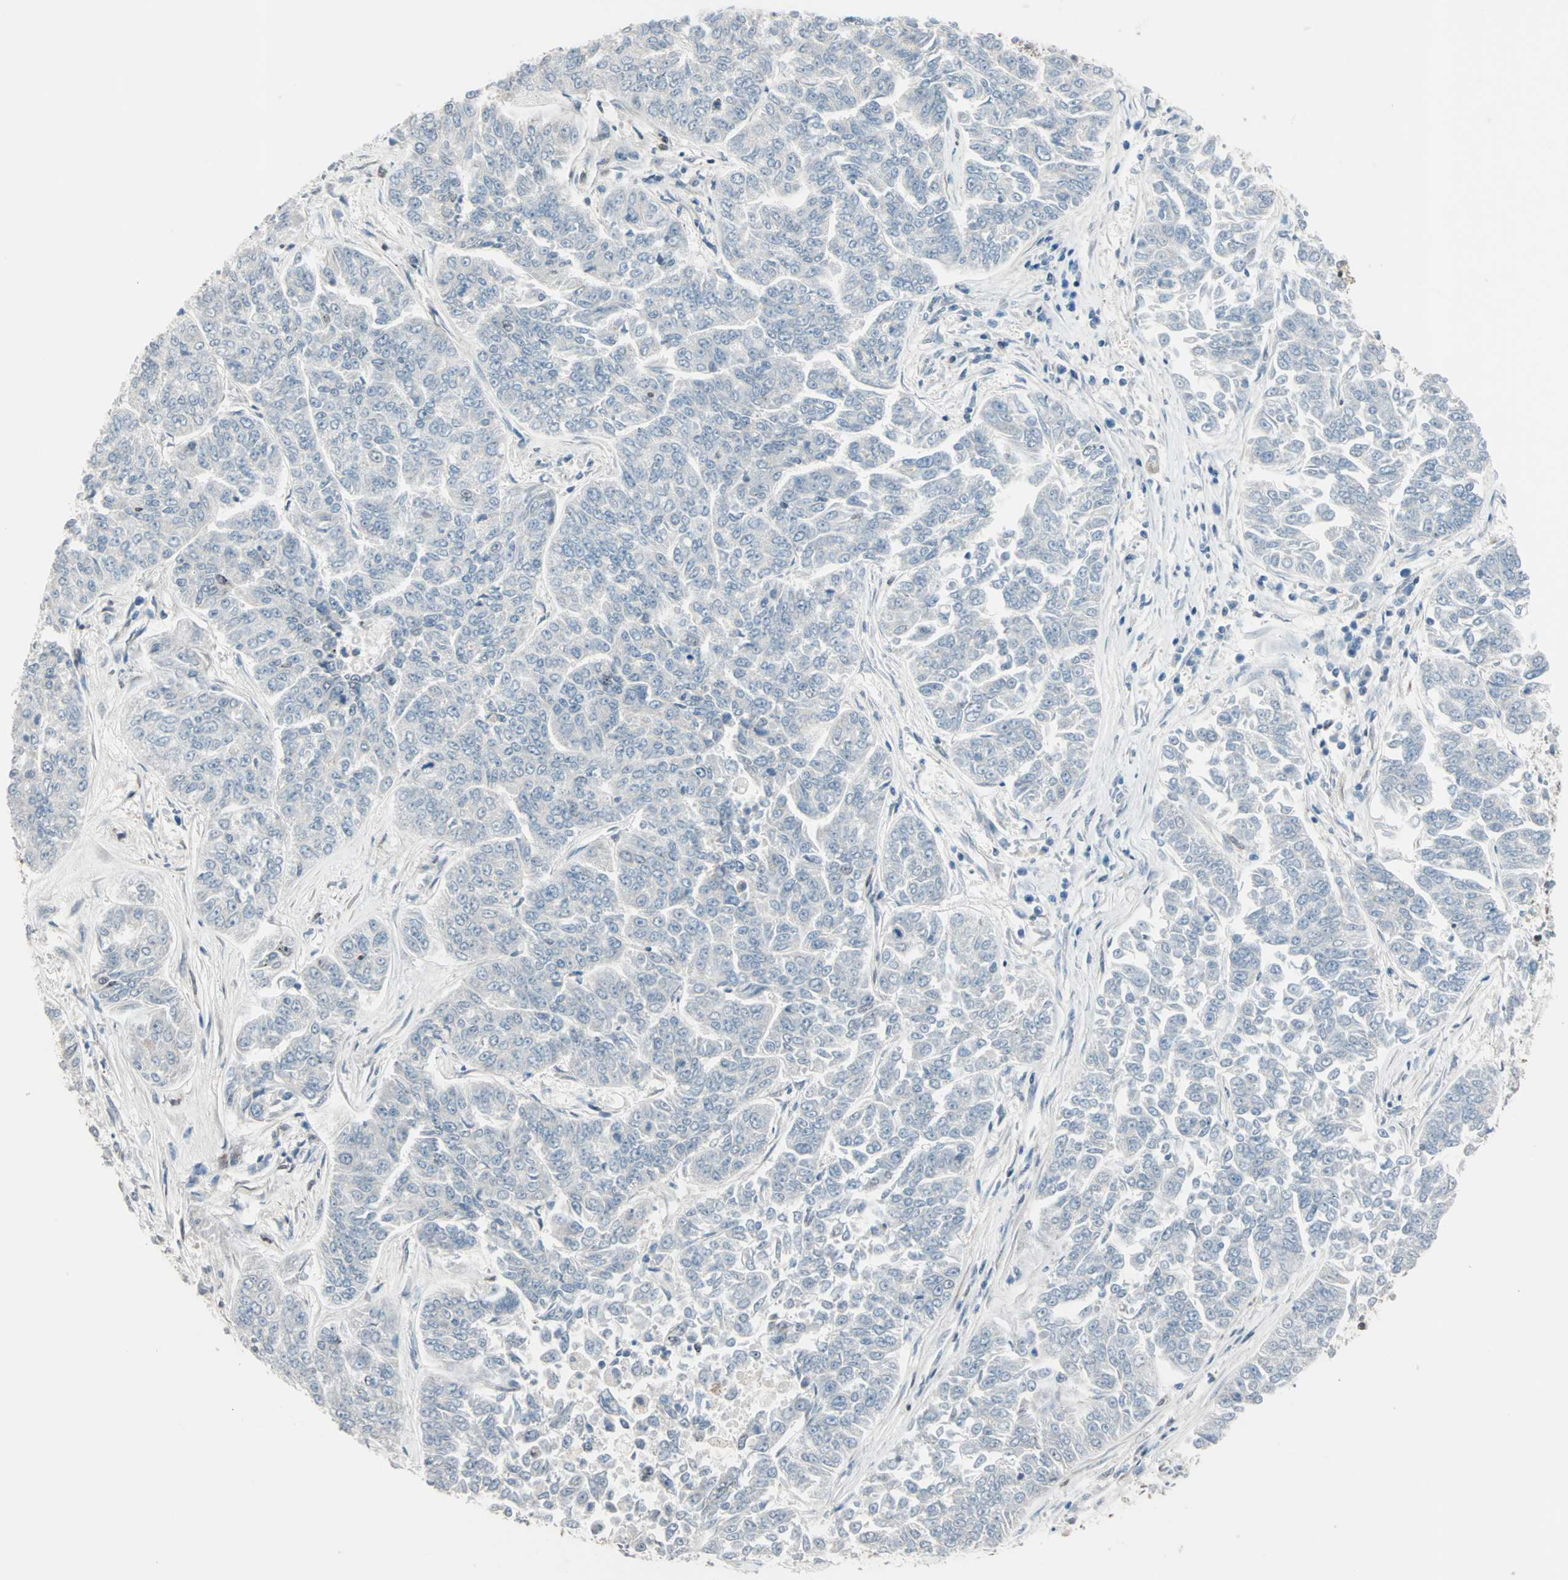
{"staining": {"intensity": "negative", "quantity": "none", "location": "none"}, "tissue": "lung cancer", "cell_type": "Tumor cells", "image_type": "cancer", "snomed": [{"axis": "morphology", "description": "Adenocarcinoma, NOS"}, {"axis": "topography", "description": "Lung"}], "caption": "IHC histopathology image of neoplastic tissue: lung cancer stained with DAB displays no significant protein staining in tumor cells. The staining is performed using DAB (3,3'-diaminobenzidine) brown chromogen with nuclei counter-stained in using hematoxylin.", "gene": "CBX4", "patient": {"sex": "male", "age": 84}}